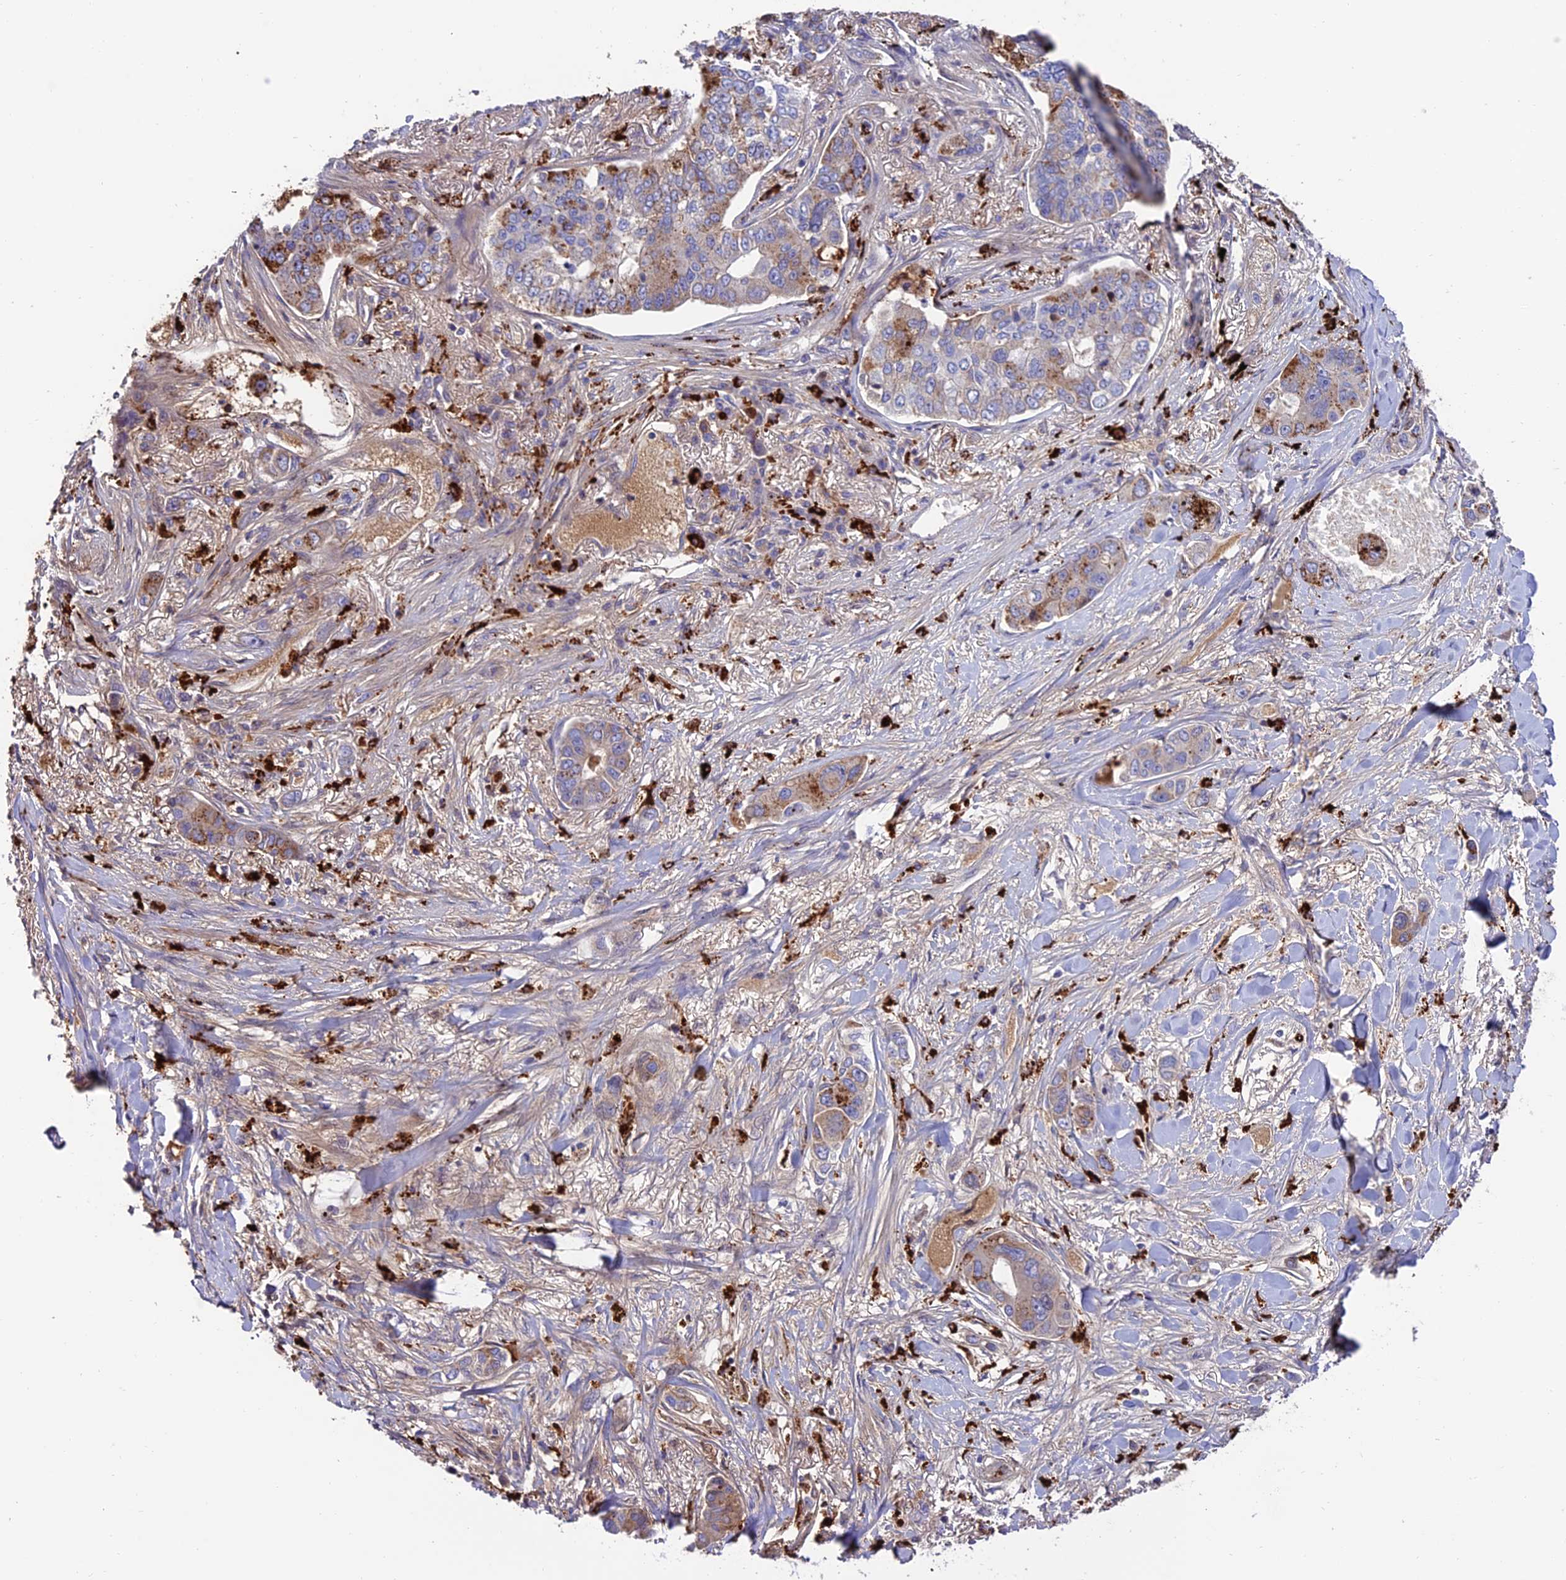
{"staining": {"intensity": "moderate", "quantity": "<25%", "location": "cytoplasmic/membranous"}, "tissue": "lung cancer", "cell_type": "Tumor cells", "image_type": "cancer", "snomed": [{"axis": "morphology", "description": "Adenocarcinoma, NOS"}, {"axis": "topography", "description": "Lung"}], "caption": "An image of human lung cancer stained for a protein exhibits moderate cytoplasmic/membranous brown staining in tumor cells.", "gene": "ARHGEF18", "patient": {"sex": "male", "age": 49}}